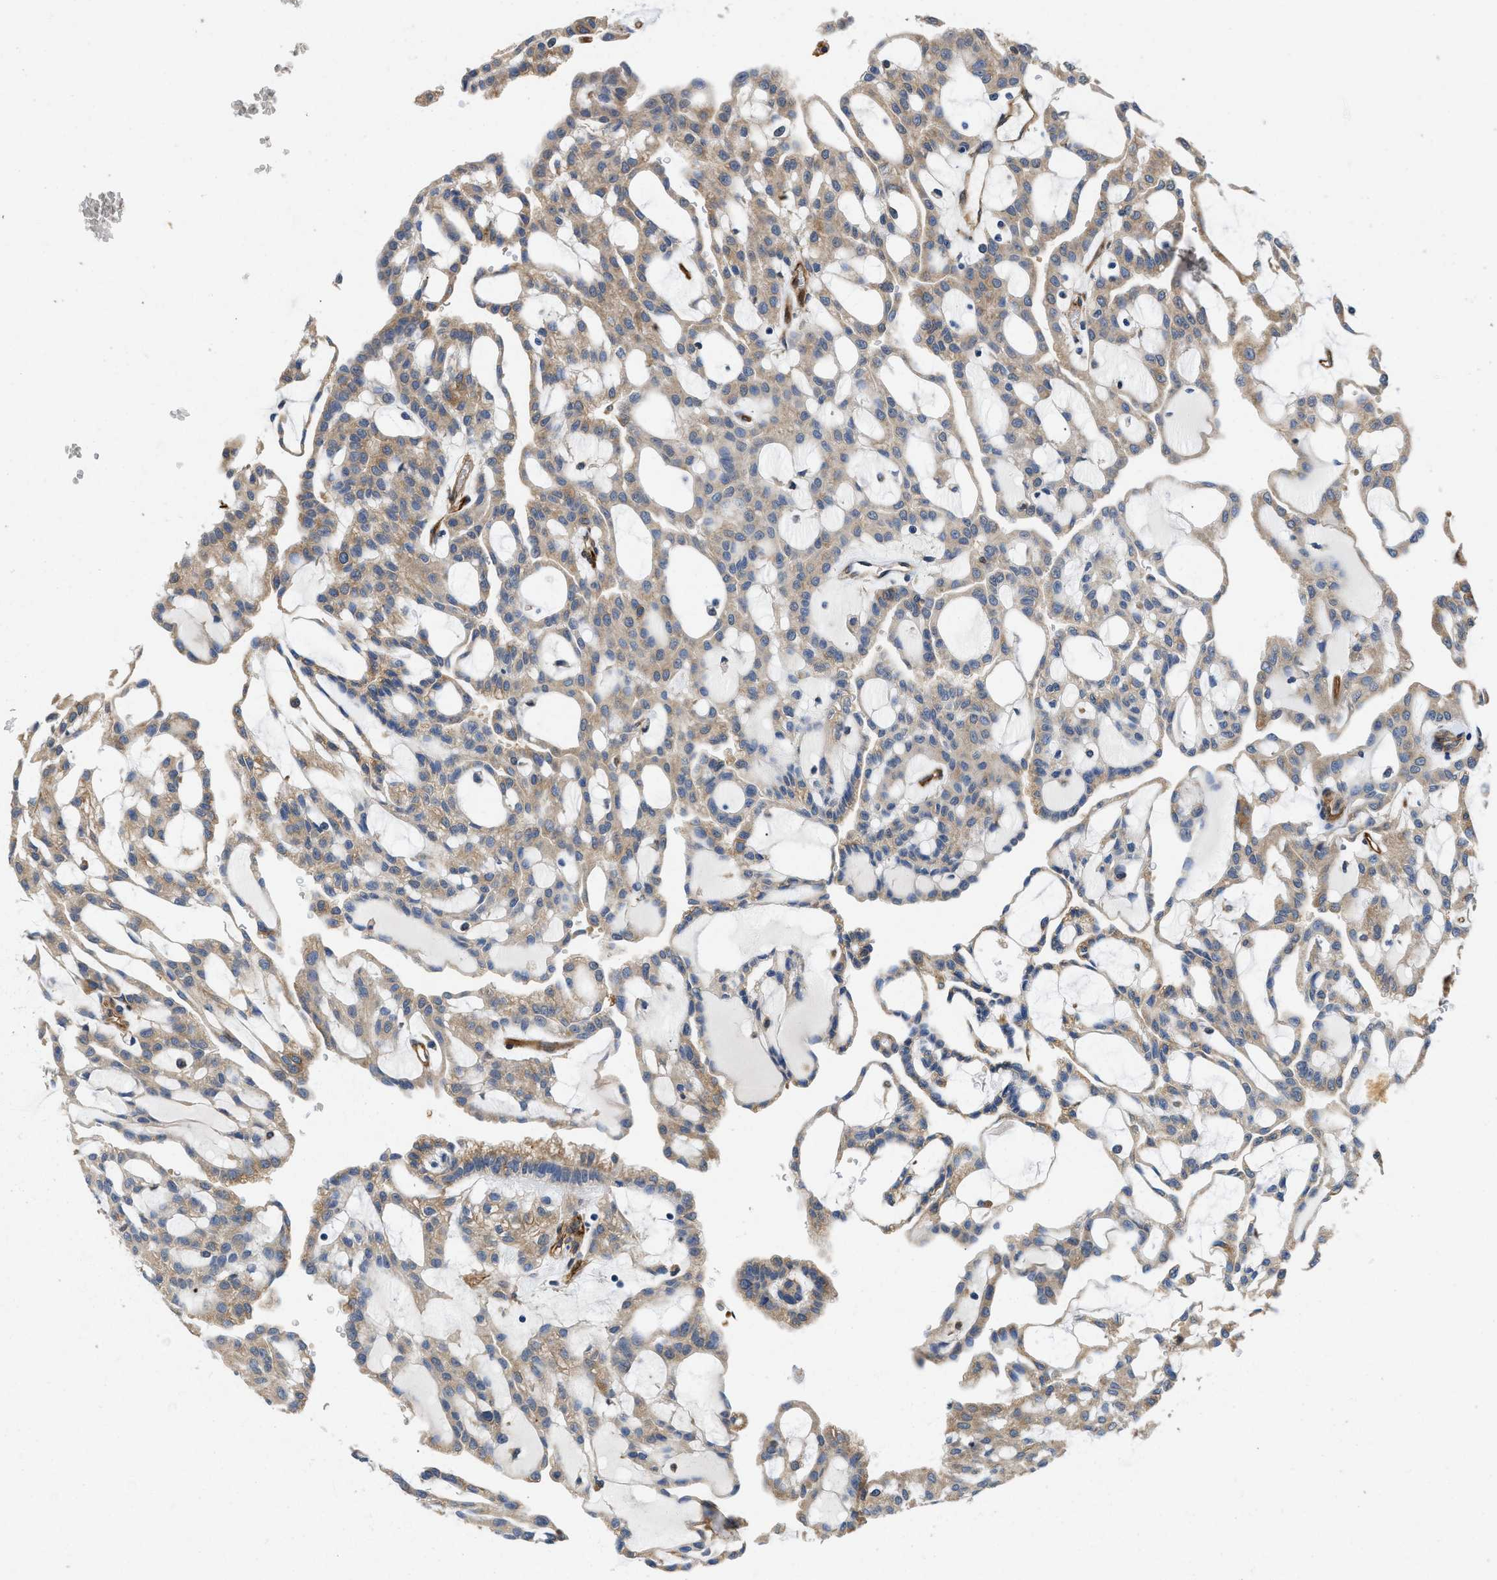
{"staining": {"intensity": "weak", "quantity": ">75%", "location": "cytoplasmic/membranous"}, "tissue": "renal cancer", "cell_type": "Tumor cells", "image_type": "cancer", "snomed": [{"axis": "morphology", "description": "Adenocarcinoma, NOS"}, {"axis": "topography", "description": "Kidney"}], "caption": "Protein analysis of renal cancer tissue exhibits weak cytoplasmic/membranous positivity in approximately >75% of tumor cells.", "gene": "RAPH1", "patient": {"sex": "male", "age": 63}}